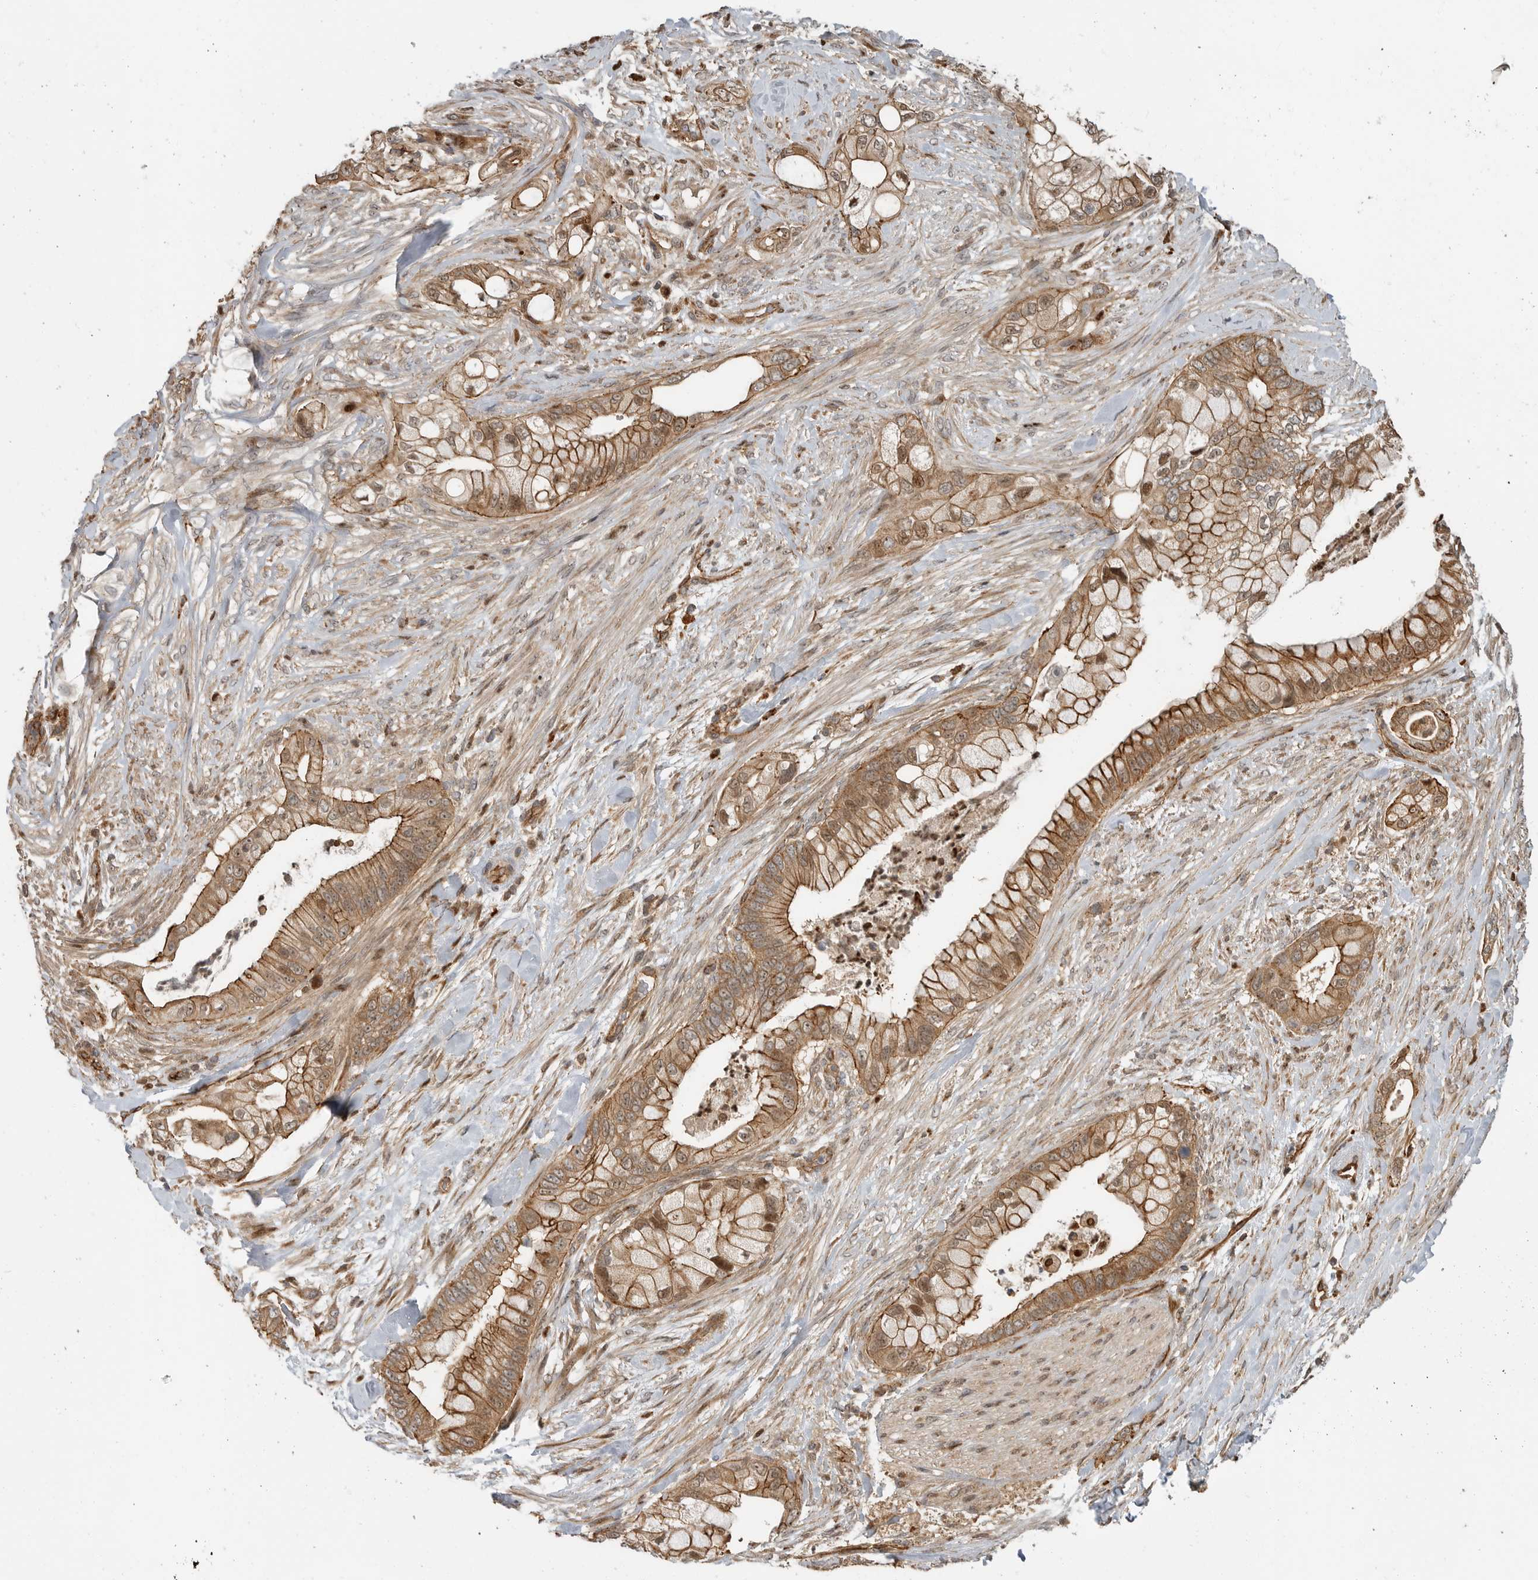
{"staining": {"intensity": "moderate", "quantity": ">75%", "location": "cytoplasmic/membranous,nuclear"}, "tissue": "pancreatic cancer", "cell_type": "Tumor cells", "image_type": "cancer", "snomed": [{"axis": "morphology", "description": "Adenocarcinoma, NOS"}, {"axis": "topography", "description": "Pancreas"}], "caption": "This histopathology image shows adenocarcinoma (pancreatic) stained with IHC to label a protein in brown. The cytoplasmic/membranous and nuclear of tumor cells show moderate positivity for the protein. Nuclei are counter-stained blue.", "gene": "STRAP", "patient": {"sex": "male", "age": 53}}